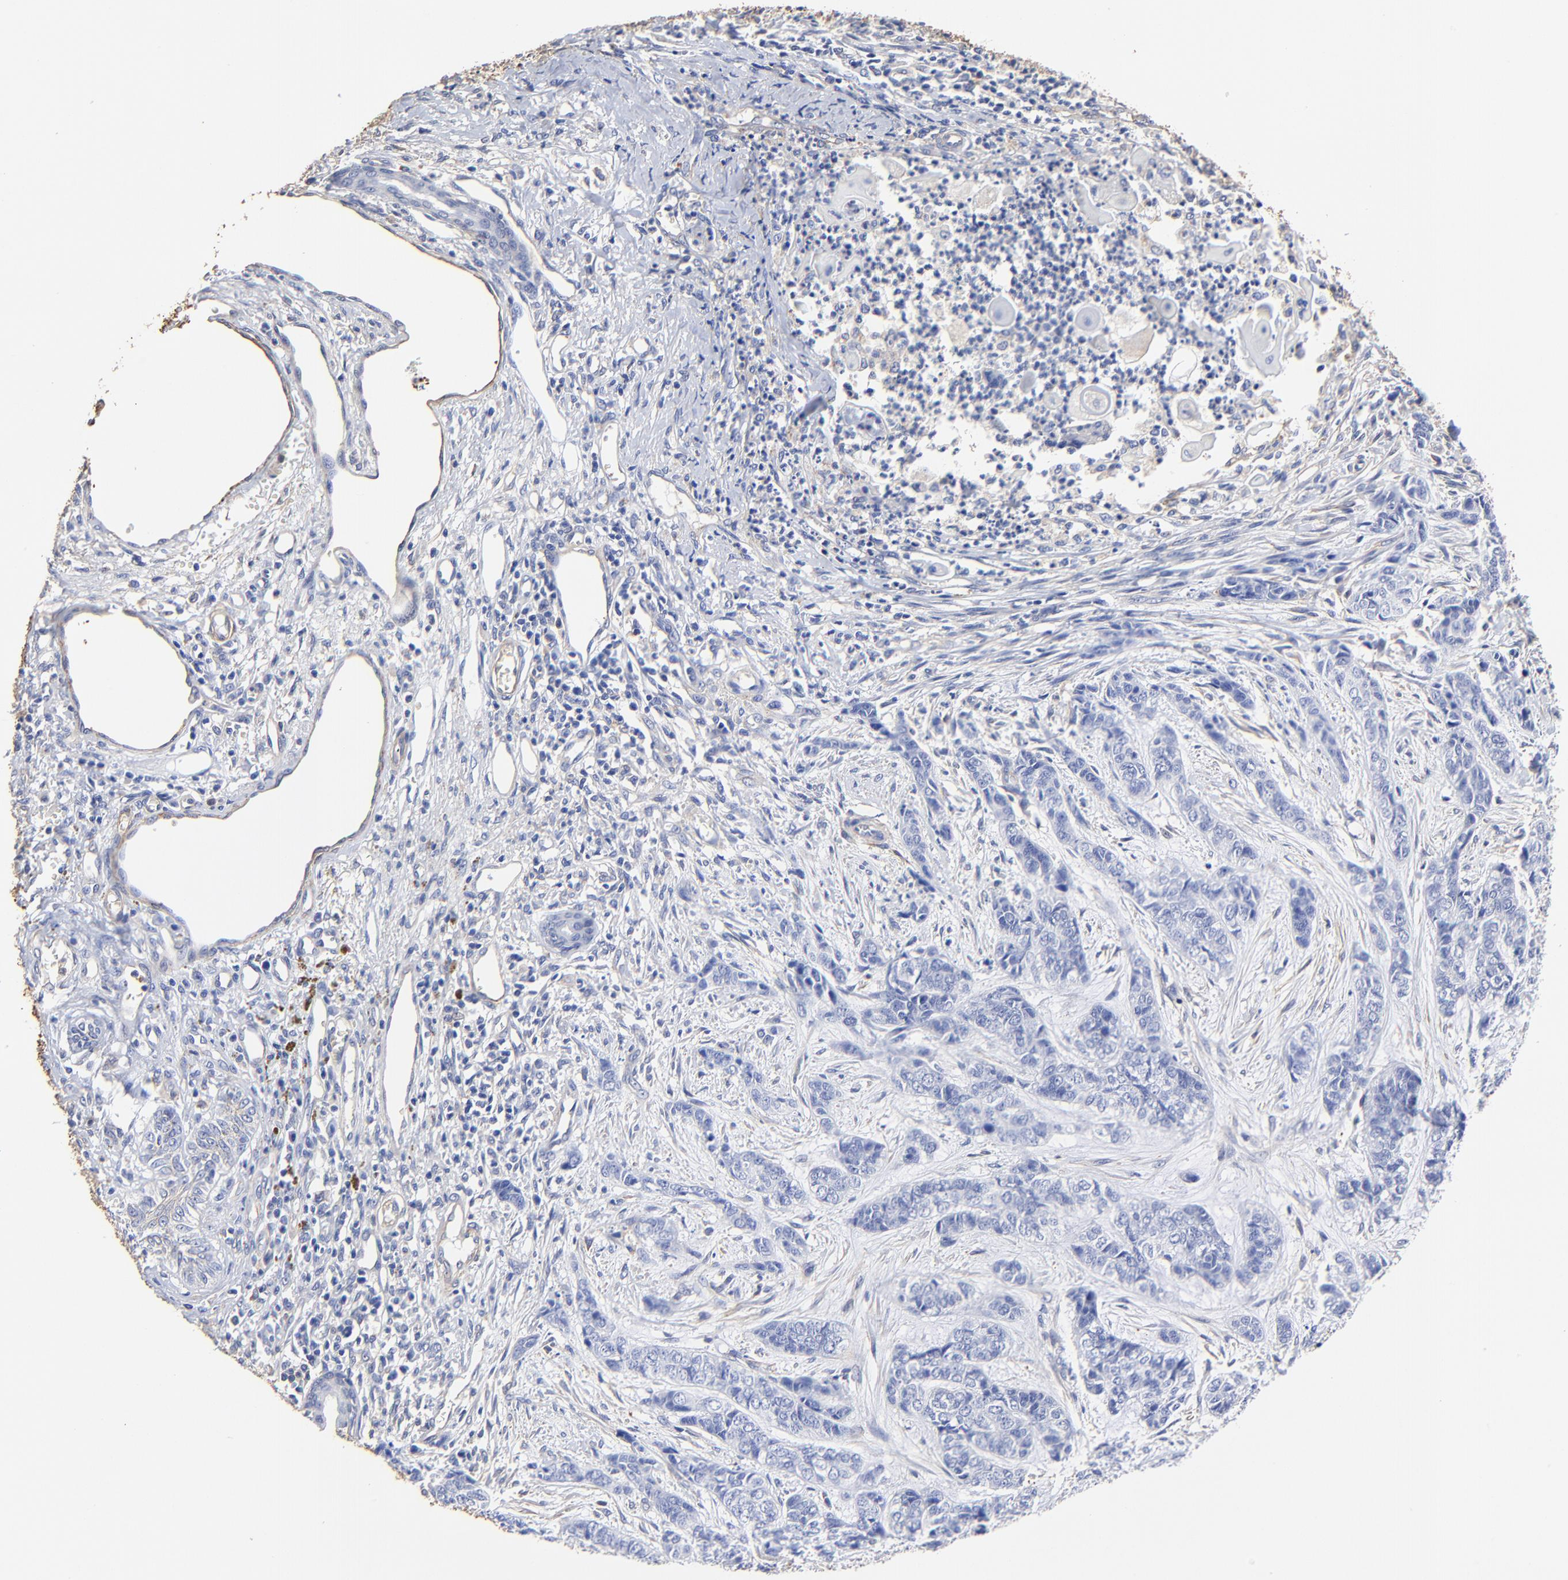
{"staining": {"intensity": "negative", "quantity": "none", "location": "none"}, "tissue": "skin cancer", "cell_type": "Tumor cells", "image_type": "cancer", "snomed": [{"axis": "morphology", "description": "Basal cell carcinoma"}, {"axis": "topography", "description": "Skin"}], "caption": "A micrograph of human skin basal cell carcinoma is negative for staining in tumor cells.", "gene": "TAGLN2", "patient": {"sex": "female", "age": 64}}